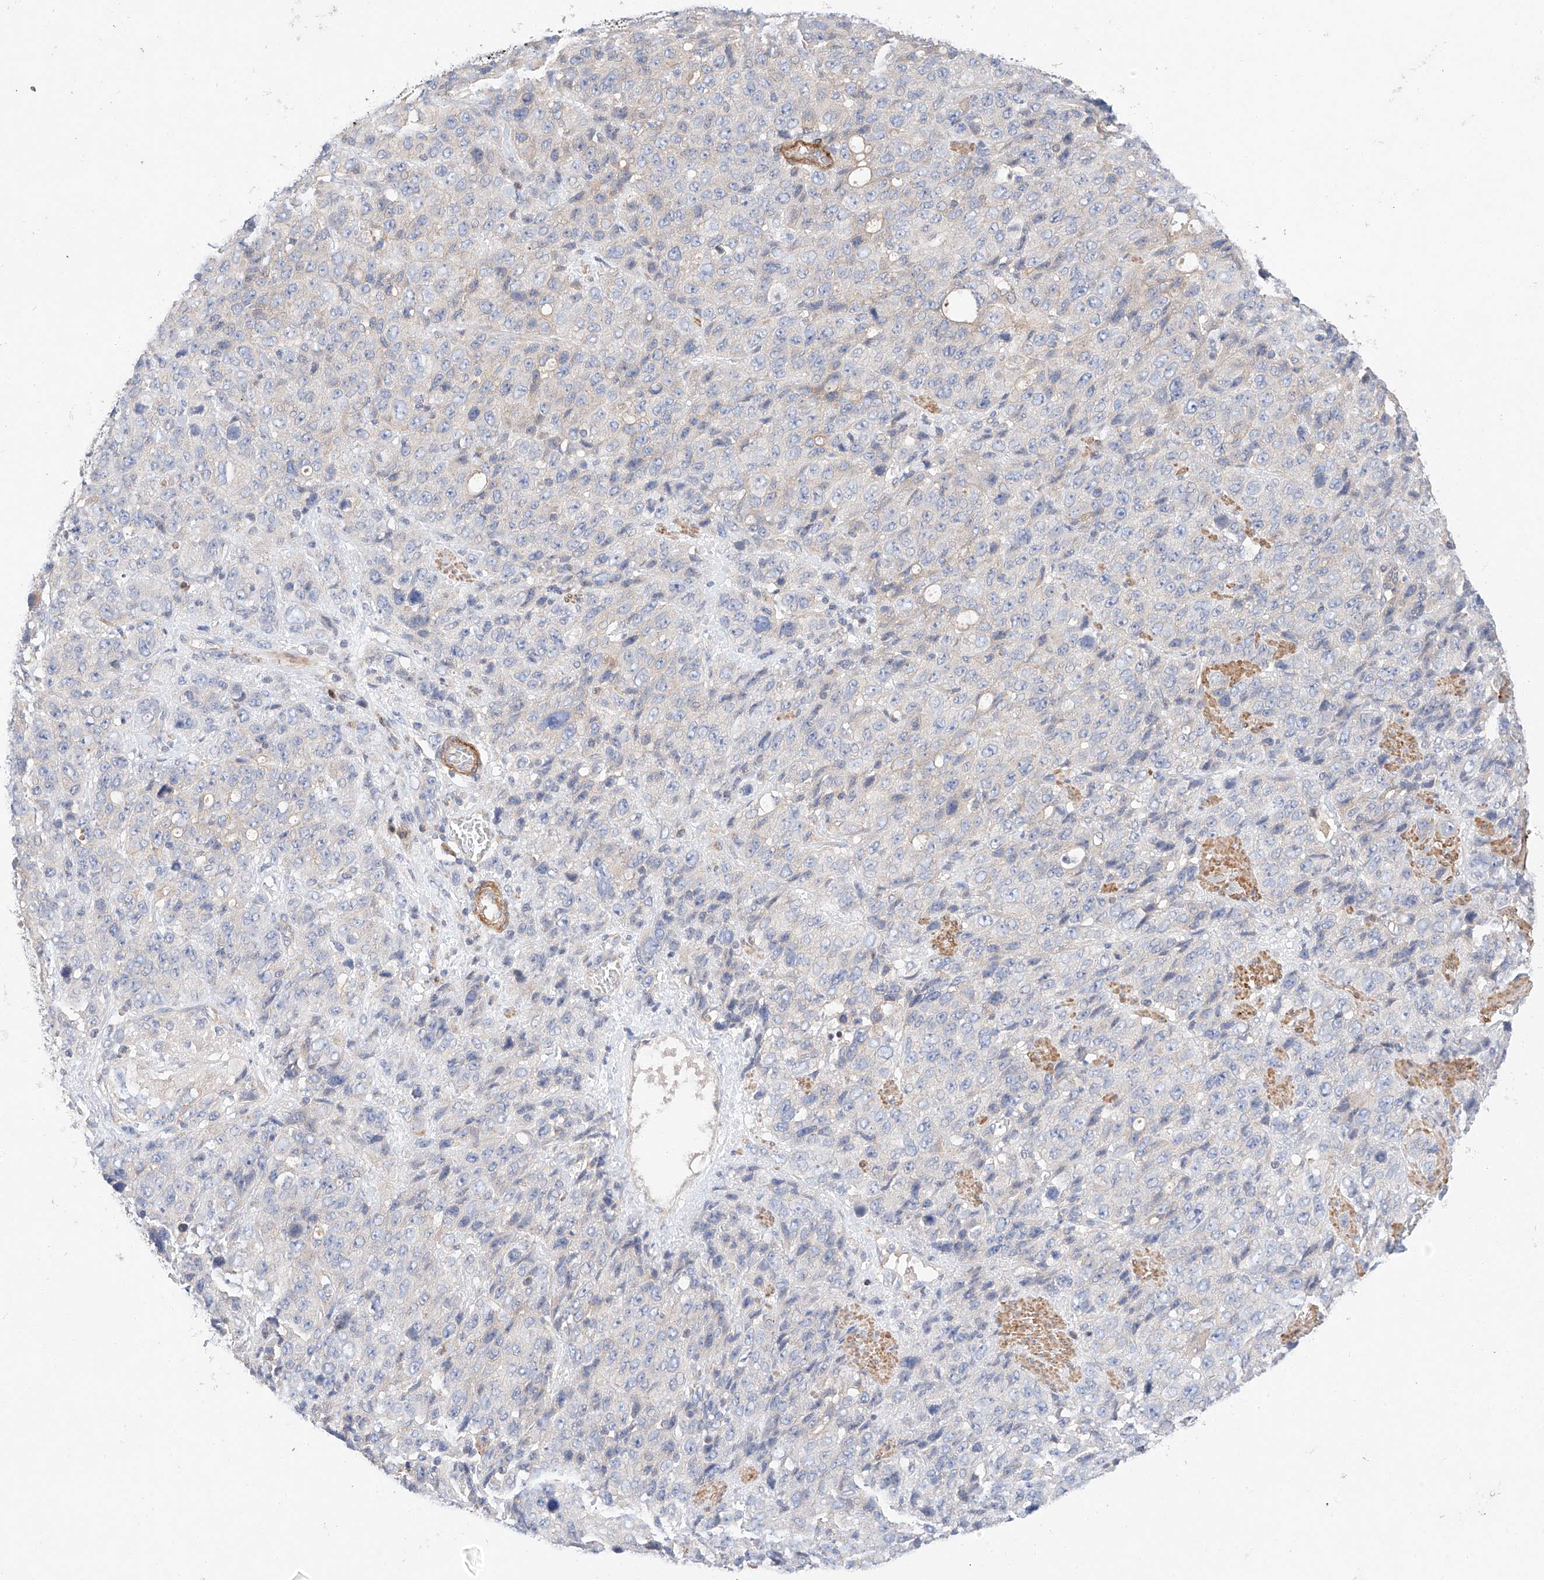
{"staining": {"intensity": "weak", "quantity": "<25%", "location": "cytoplasmic/membranous"}, "tissue": "stomach cancer", "cell_type": "Tumor cells", "image_type": "cancer", "snomed": [{"axis": "morphology", "description": "Adenocarcinoma, NOS"}, {"axis": "topography", "description": "Stomach"}], "caption": "Immunohistochemistry (IHC) of adenocarcinoma (stomach) exhibits no staining in tumor cells. The staining was performed using DAB to visualize the protein expression in brown, while the nuclei were stained in blue with hematoxylin (Magnification: 20x).", "gene": "C6orf118", "patient": {"sex": "male", "age": 48}}